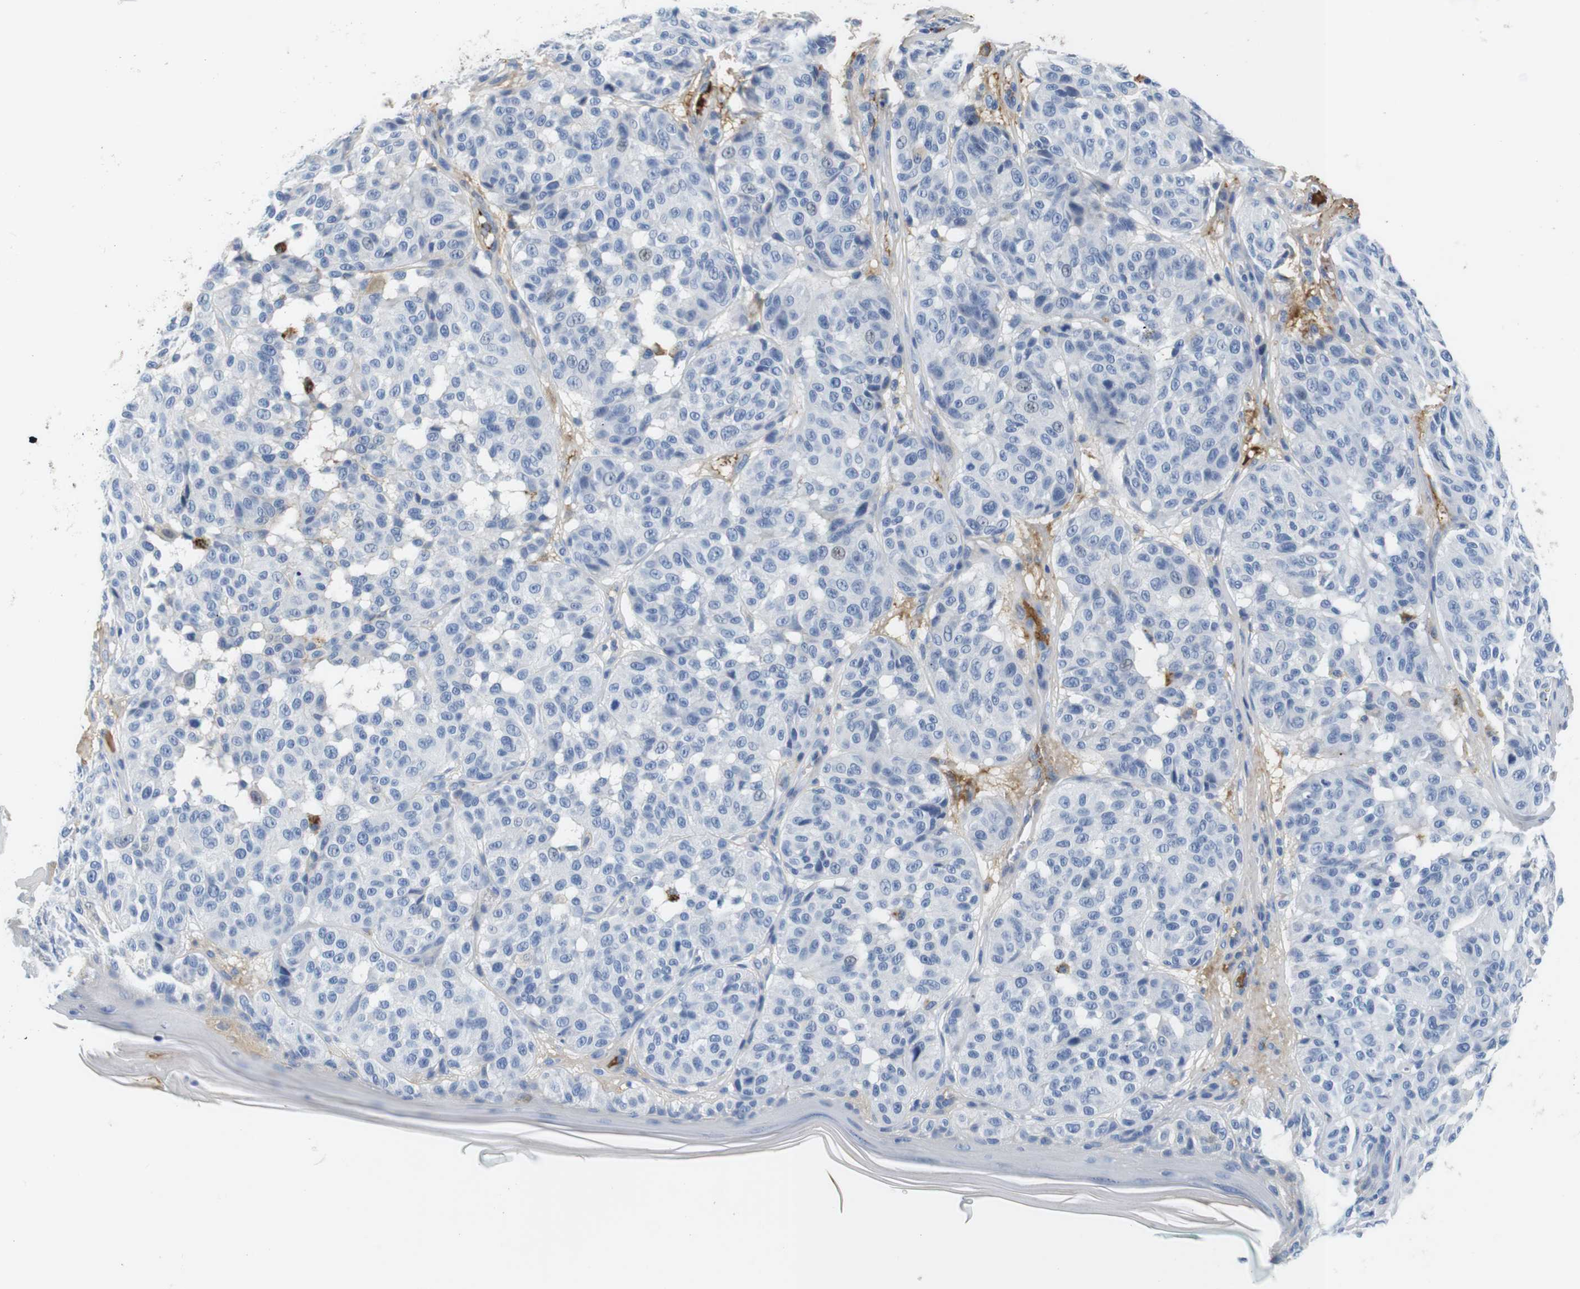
{"staining": {"intensity": "negative", "quantity": "none", "location": "none"}, "tissue": "melanoma", "cell_type": "Tumor cells", "image_type": "cancer", "snomed": [{"axis": "morphology", "description": "Malignant melanoma, NOS"}, {"axis": "topography", "description": "Skin"}], "caption": "Protein analysis of melanoma shows no significant staining in tumor cells.", "gene": "IGKC", "patient": {"sex": "female", "age": 46}}